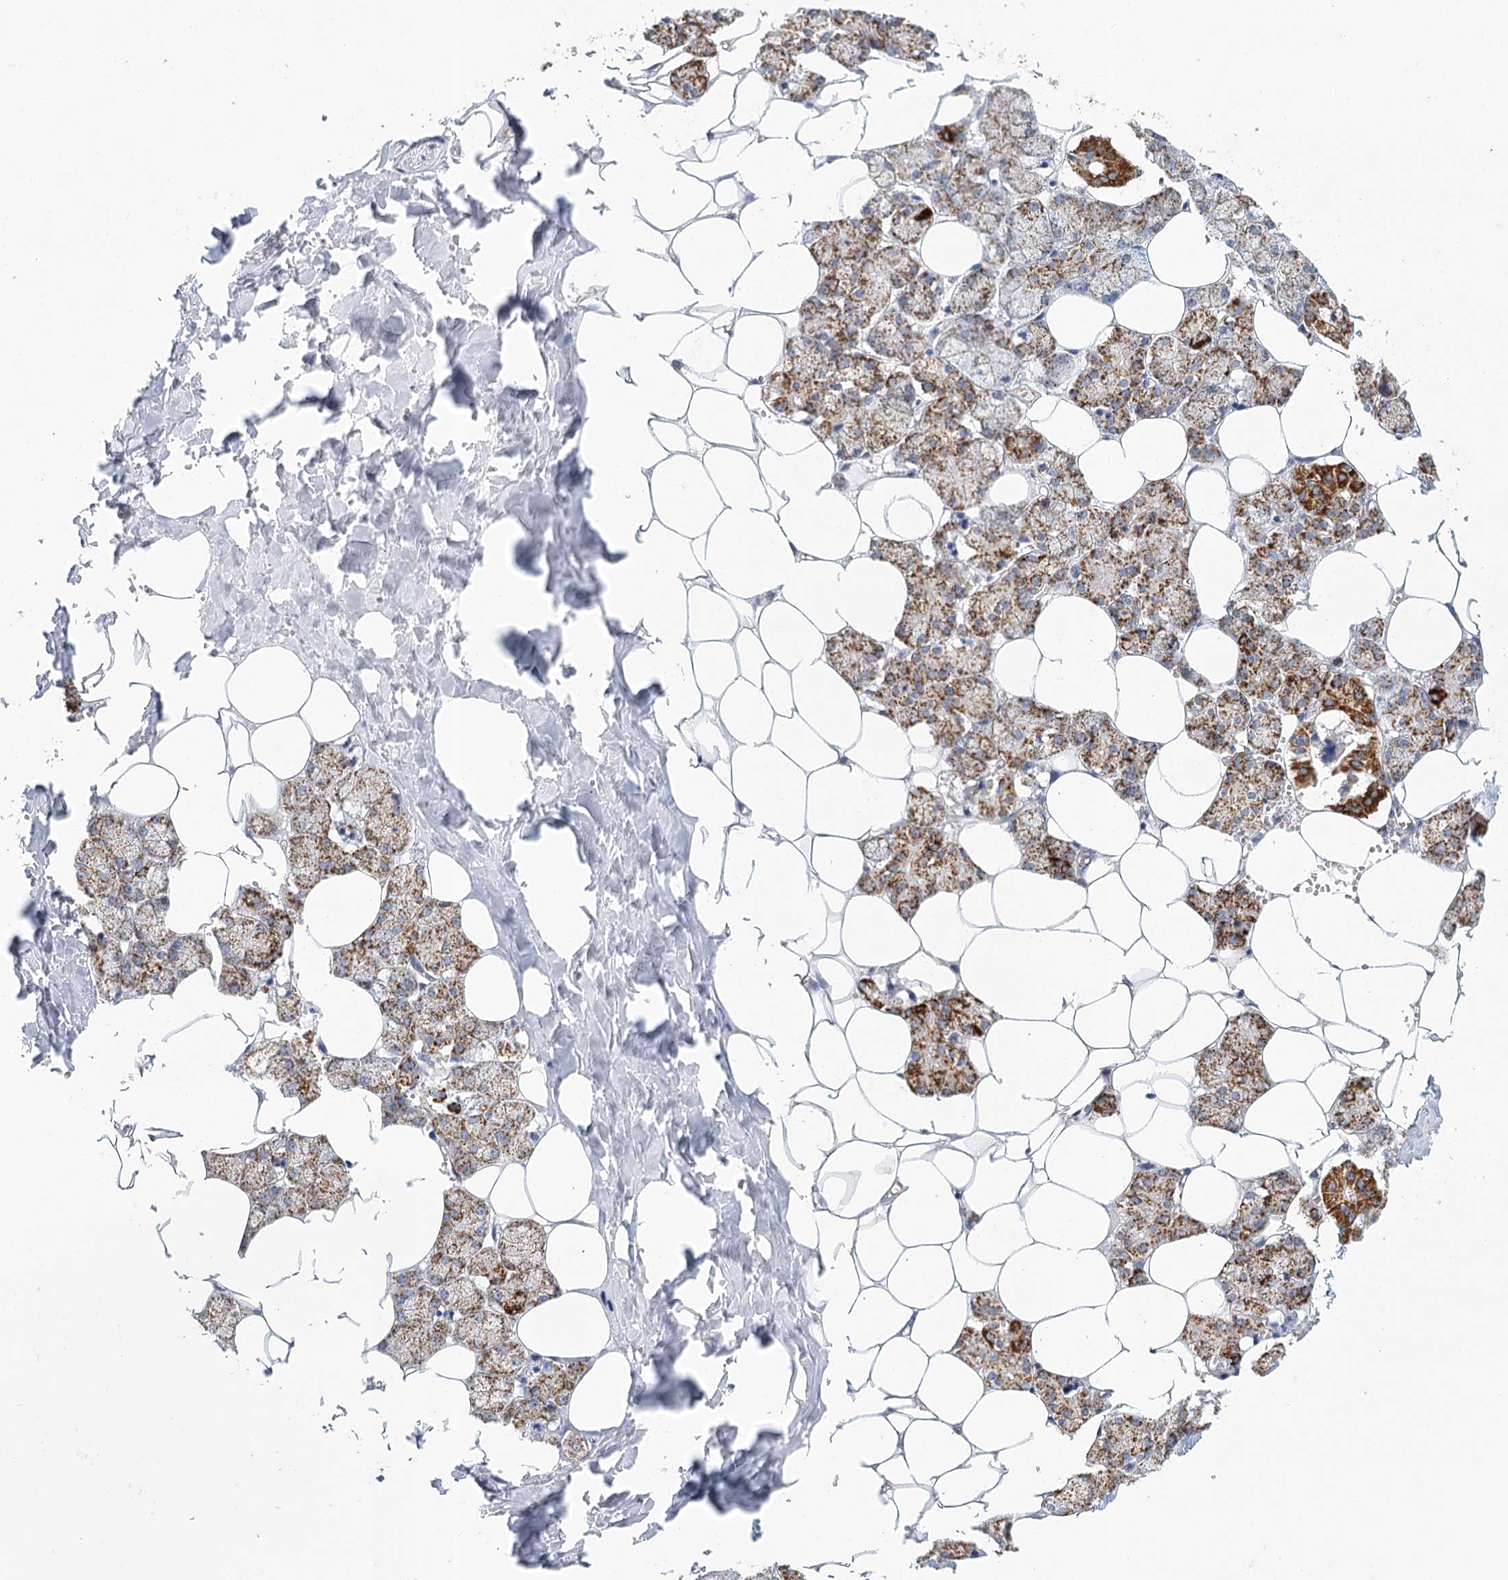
{"staining": {"intensity": "strong", "quantity": ">75%", "location": "cytoplasmic/membranous"}, "tissue": "salivary gland", "cell_type": "Glandular cells", "image_type": "normal", "snomed": [{"axis": "morphology", "description": "Normal tissue, NOS"}, {"axis": "topography", "description": "Salivary gland"}], "caption": "Protein staining of unremarkable salivary gland reveals strong cytoplasmic/membranous positivity in approximately >75% of glandular cells. Using DAB (3,3'-diaminobenzidine) (brown) and hematoxylin (blue) stains, captured at high magnification using brightfield microscopy.", "gene": "LSS", "patient": {"sex": "male", "age": 62}}